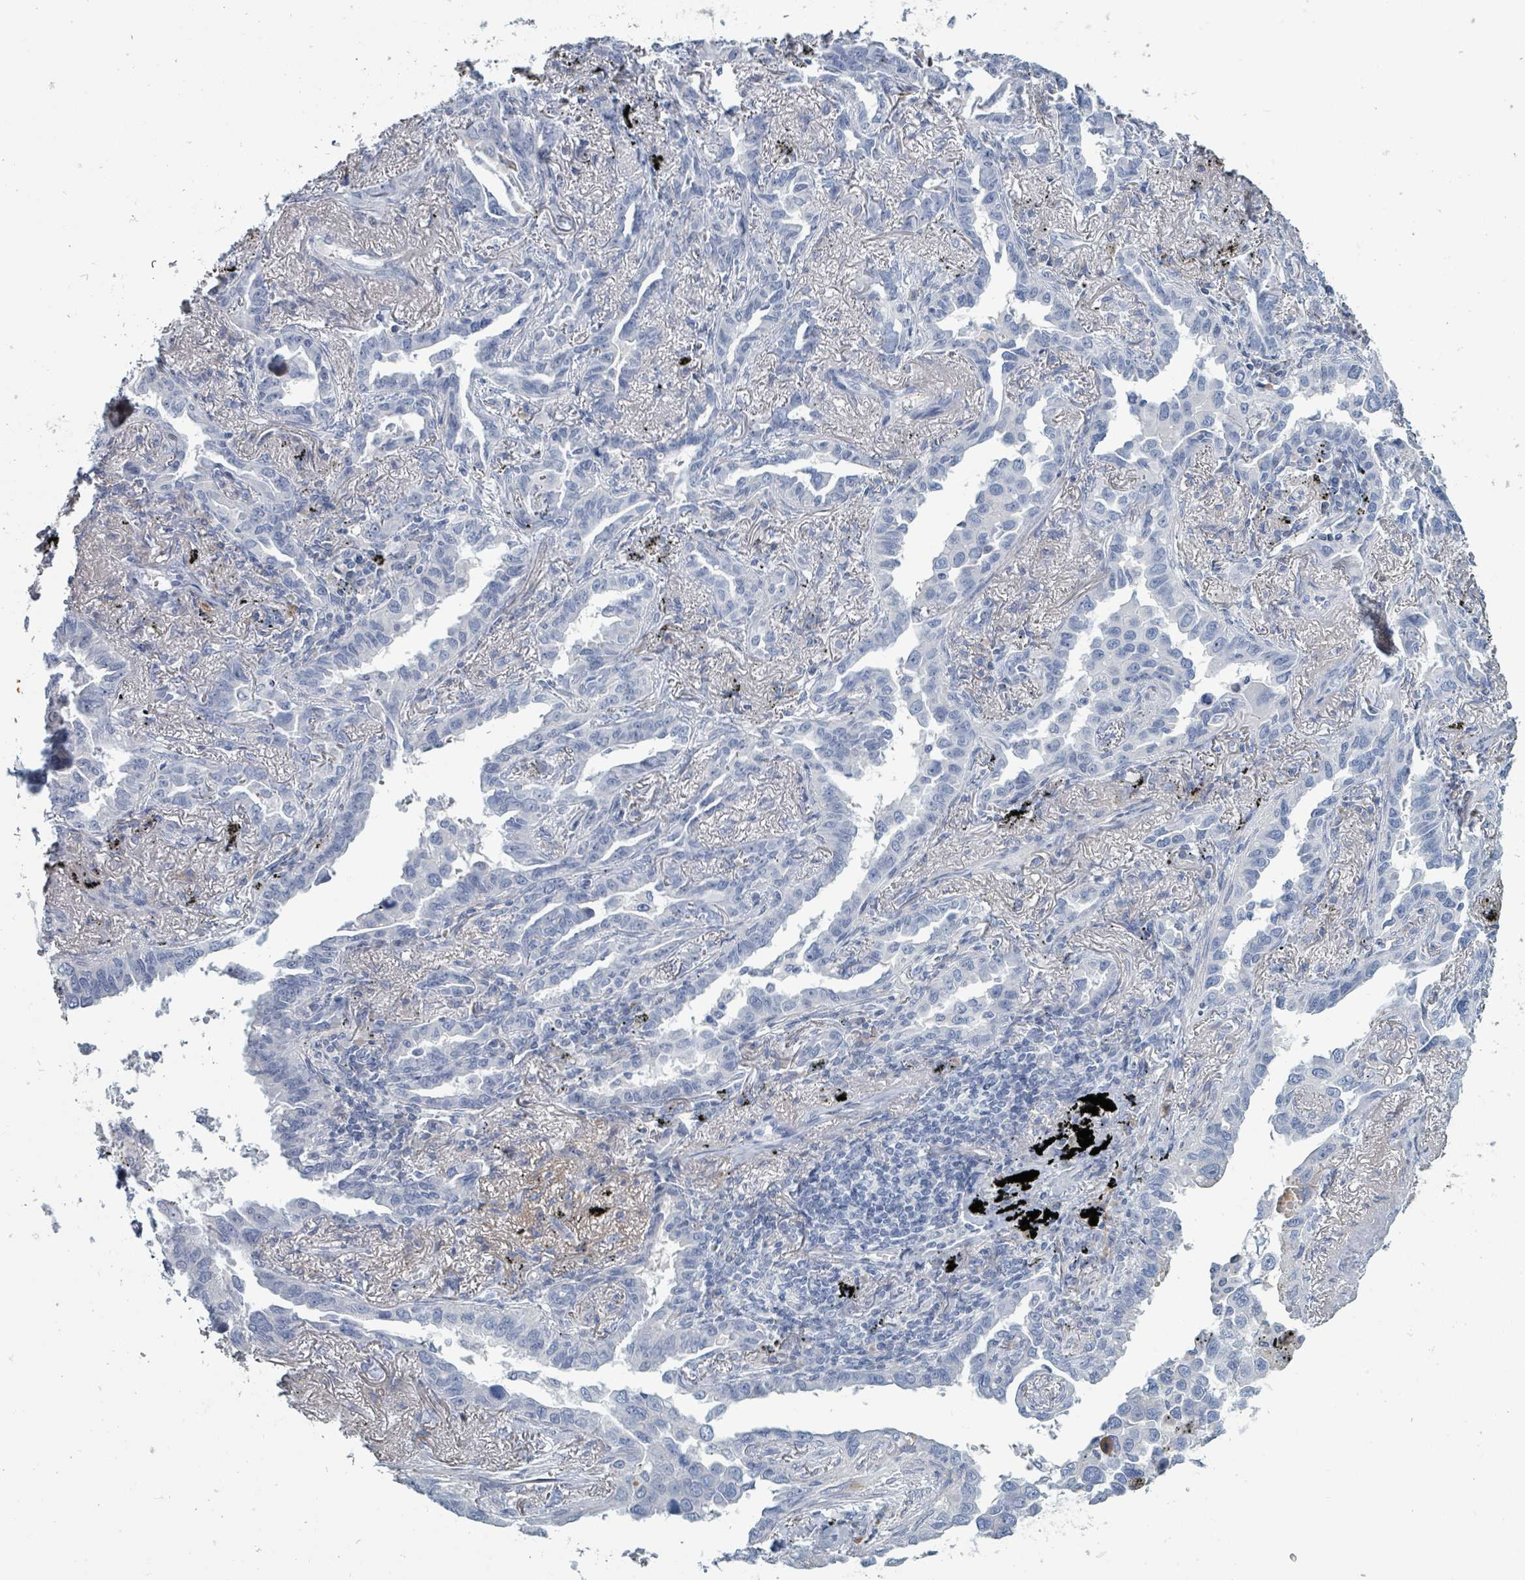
{"staining": {"intensity": "negative", "quantity": "none", "location": "none"}, "tissue": "lung cancer", "cell_type": "Tumor cells", "image_type": "cancer", "snomed": [{"axis": "morphology", "description": "Adenocarcinoma, NOS"}, {"axis": "topography", "description": "Lung"}], "caption": "A high-resolution histopathology image shows IHC staining of lung cancer (adenocarcinoma), which exhibits no significant positivity in tumor cells. (DAB IHC with hematoxylin counter stain).", "gene": "RAB33B", "patient": {"sex": "male", "age": 67}}